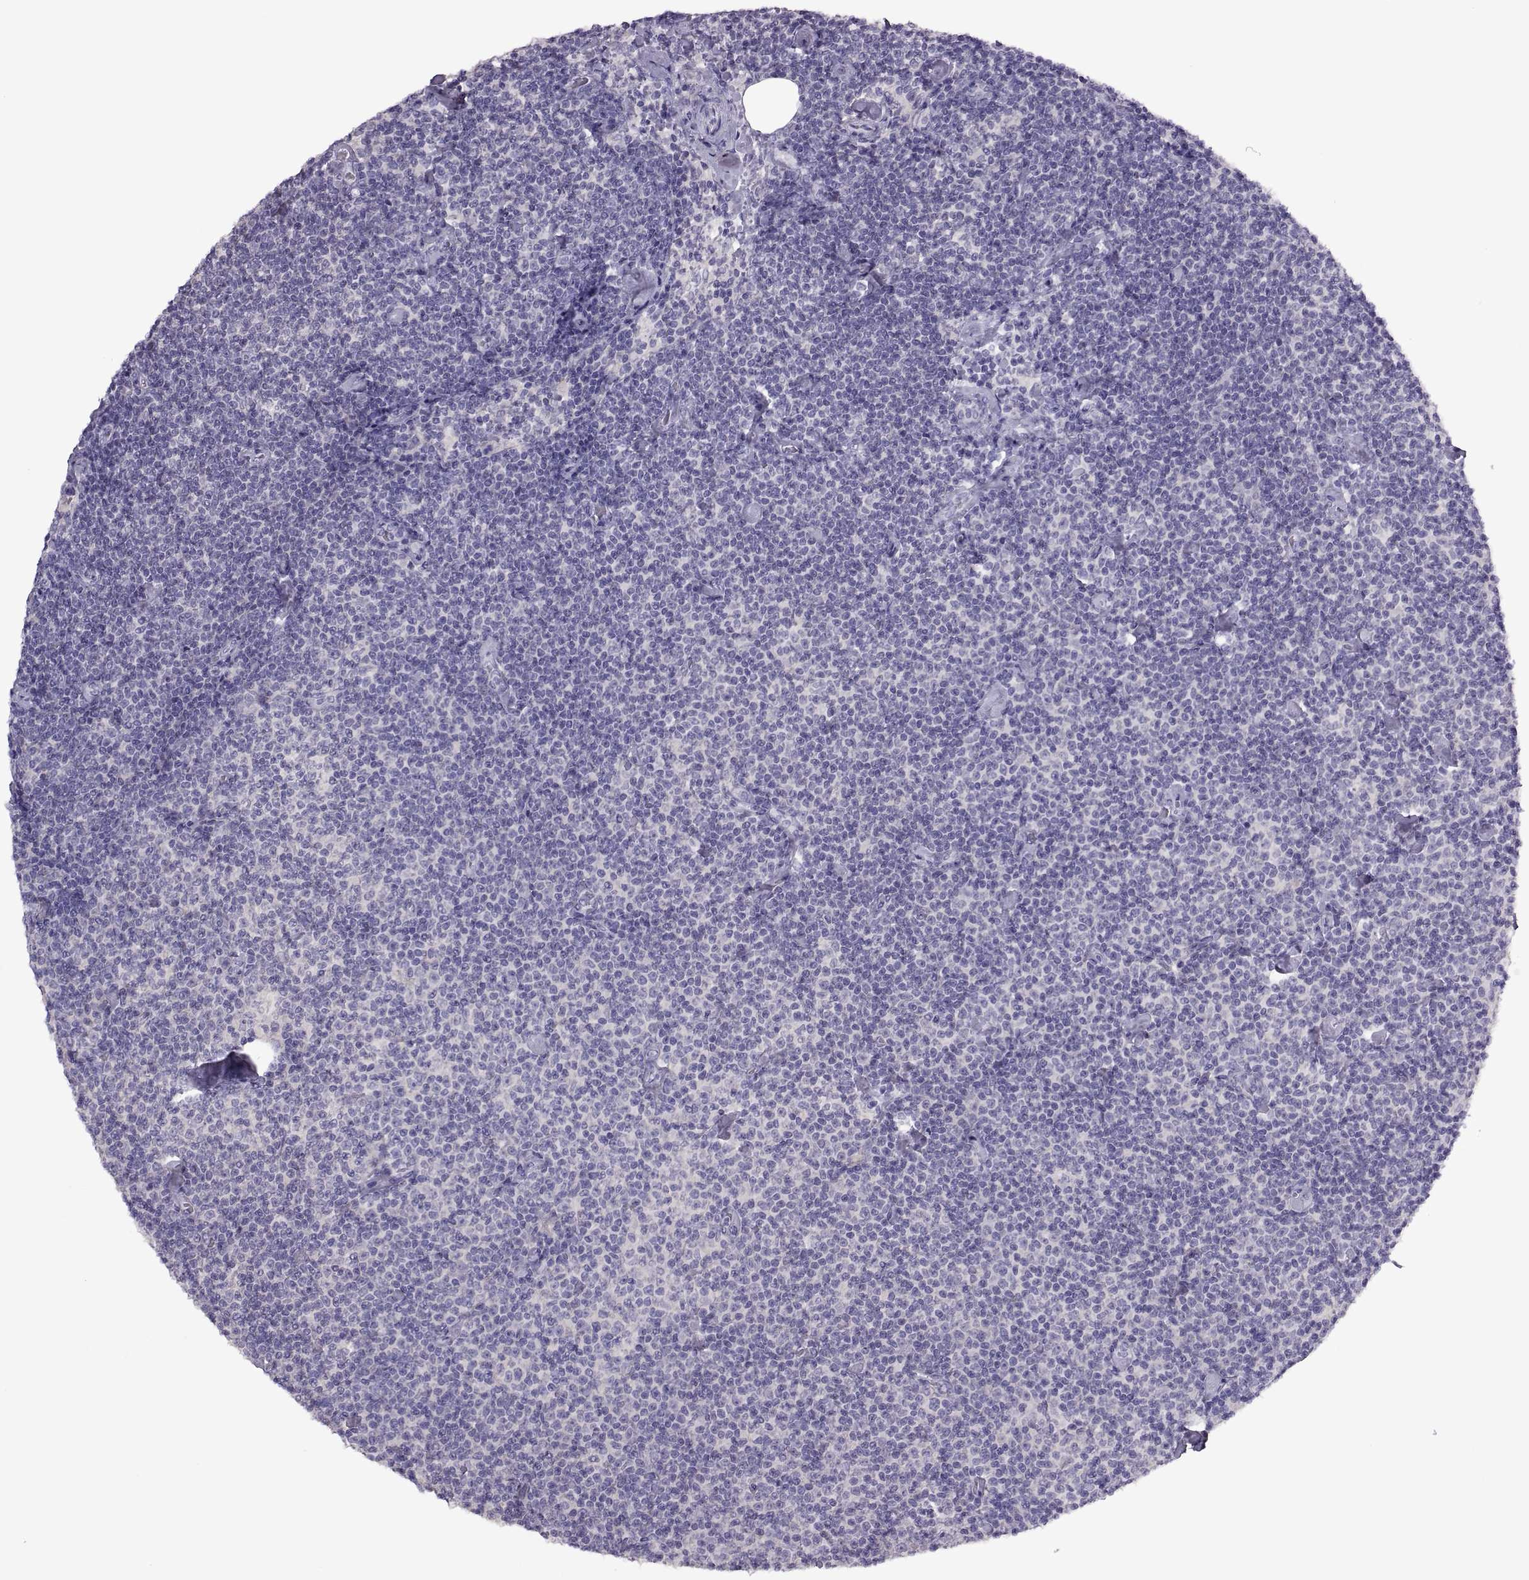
{"staining": {"intensity": "negative", "quantity": "none", "location": "none"}, "tissue": "lymphoma", "cell_type": "Tumor cells", "image_type": "cancer", "snomed": [{"axis": "morphology", "description": "Malignant lymphoma, non-Hodgkin's type, Low grade"}, {"axis": "topography", "description": "Lymph node"}], "caption": "IHC micrograph of lymphoma stained for a protein (brown), which demonstrates no positivity in tumor cells.", "gene": "TBX19", "patient": {"sex": "male", "age": 81}}